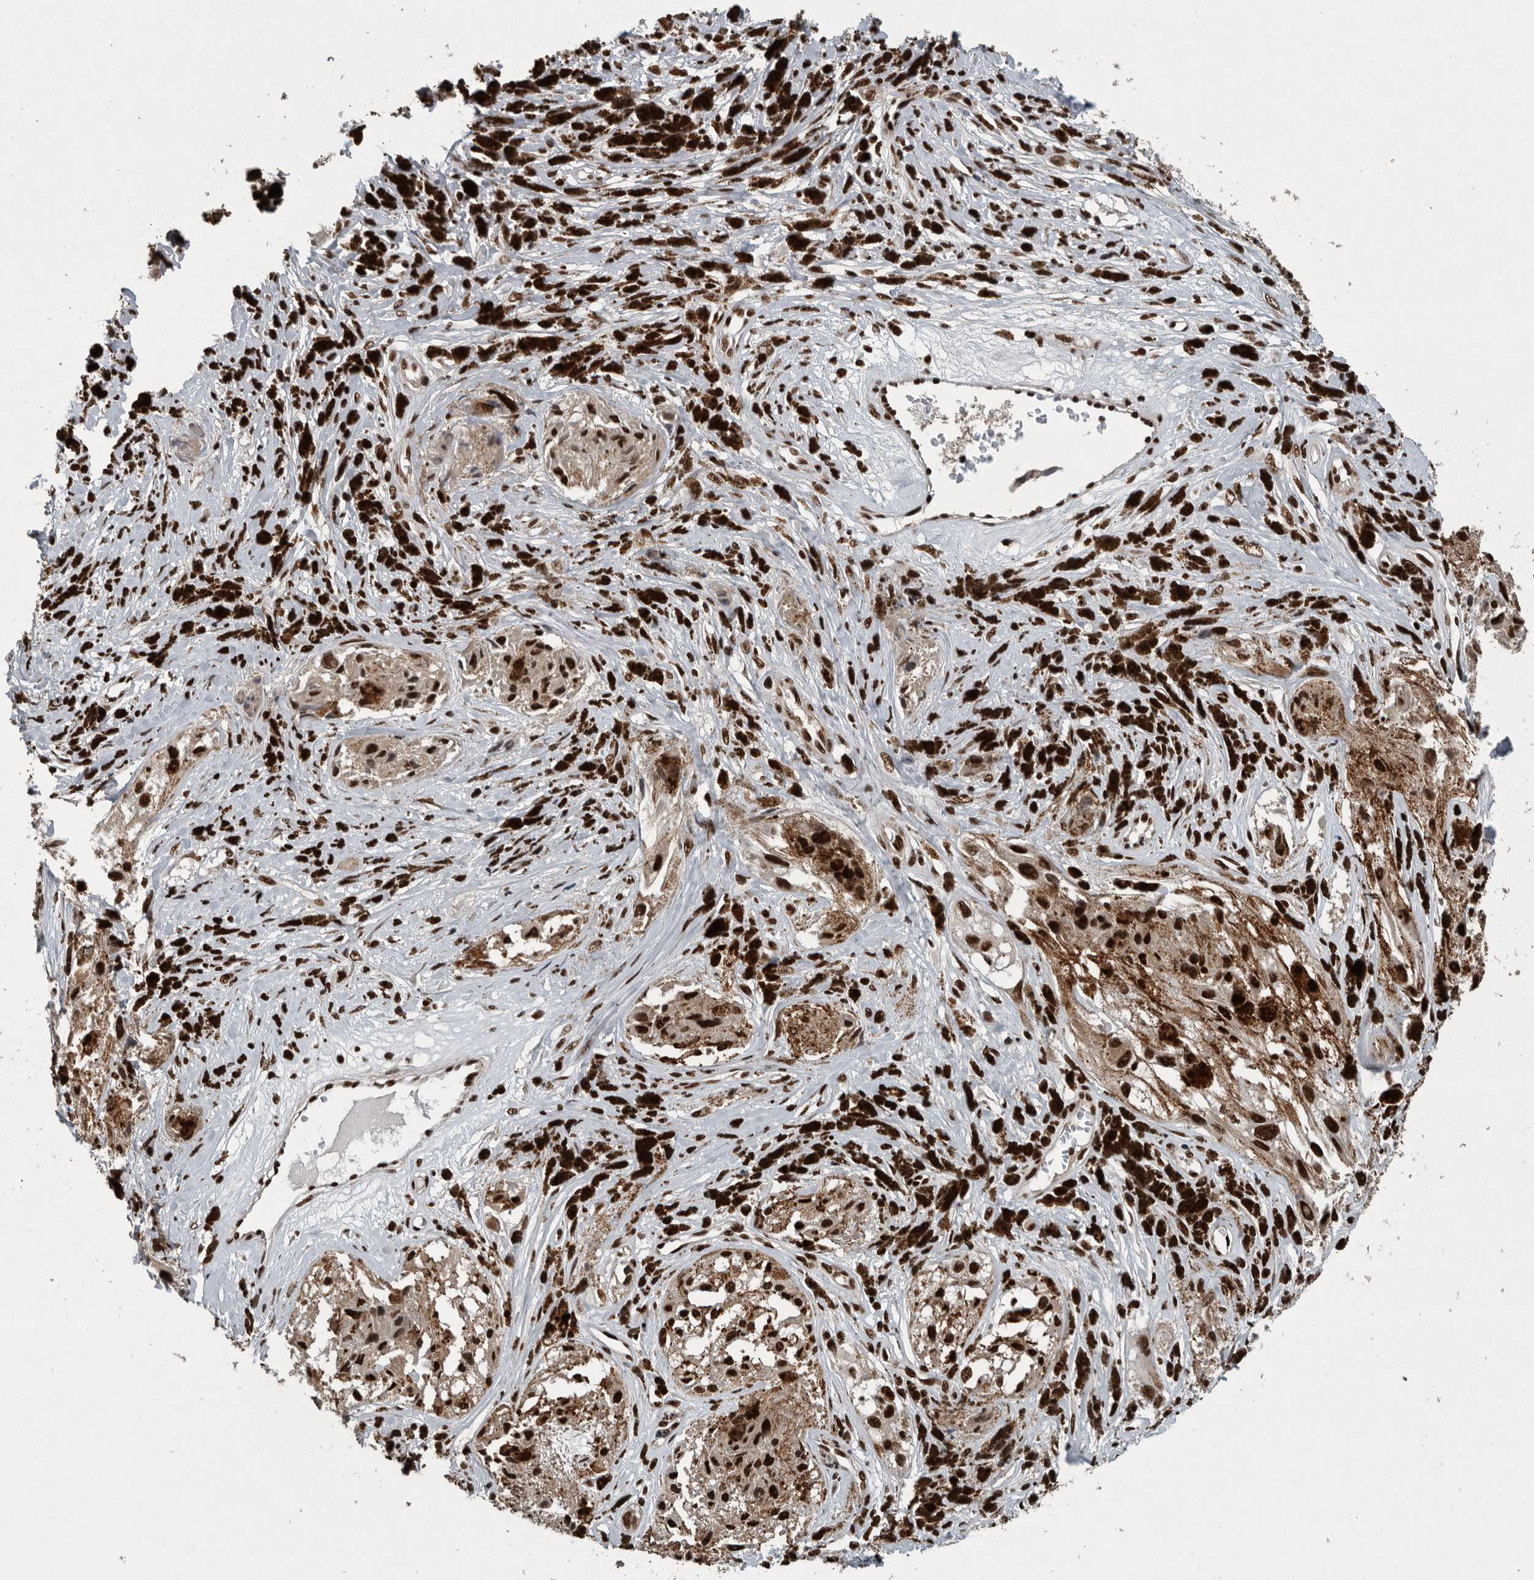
{"staining": {"intensity": "moderate", "quantity": ">75%", "location": "nuclear"}, "tissue": "melanoma", "cell_type": "Tumor cells", "image_type": "cancer", "snomed": [{"axis": "morphology", "description": "Malignant melanoma, NOS"}, {"axis": "topography", "description": "Skin"}], "caption": "Immunohistochemical staining of human malignant melanoma shows medium levels of moderate nuclear positivity in about >75% of tumor cells.", "gene": "SENP7", "patient": {"sex": "male", "age": 88}}